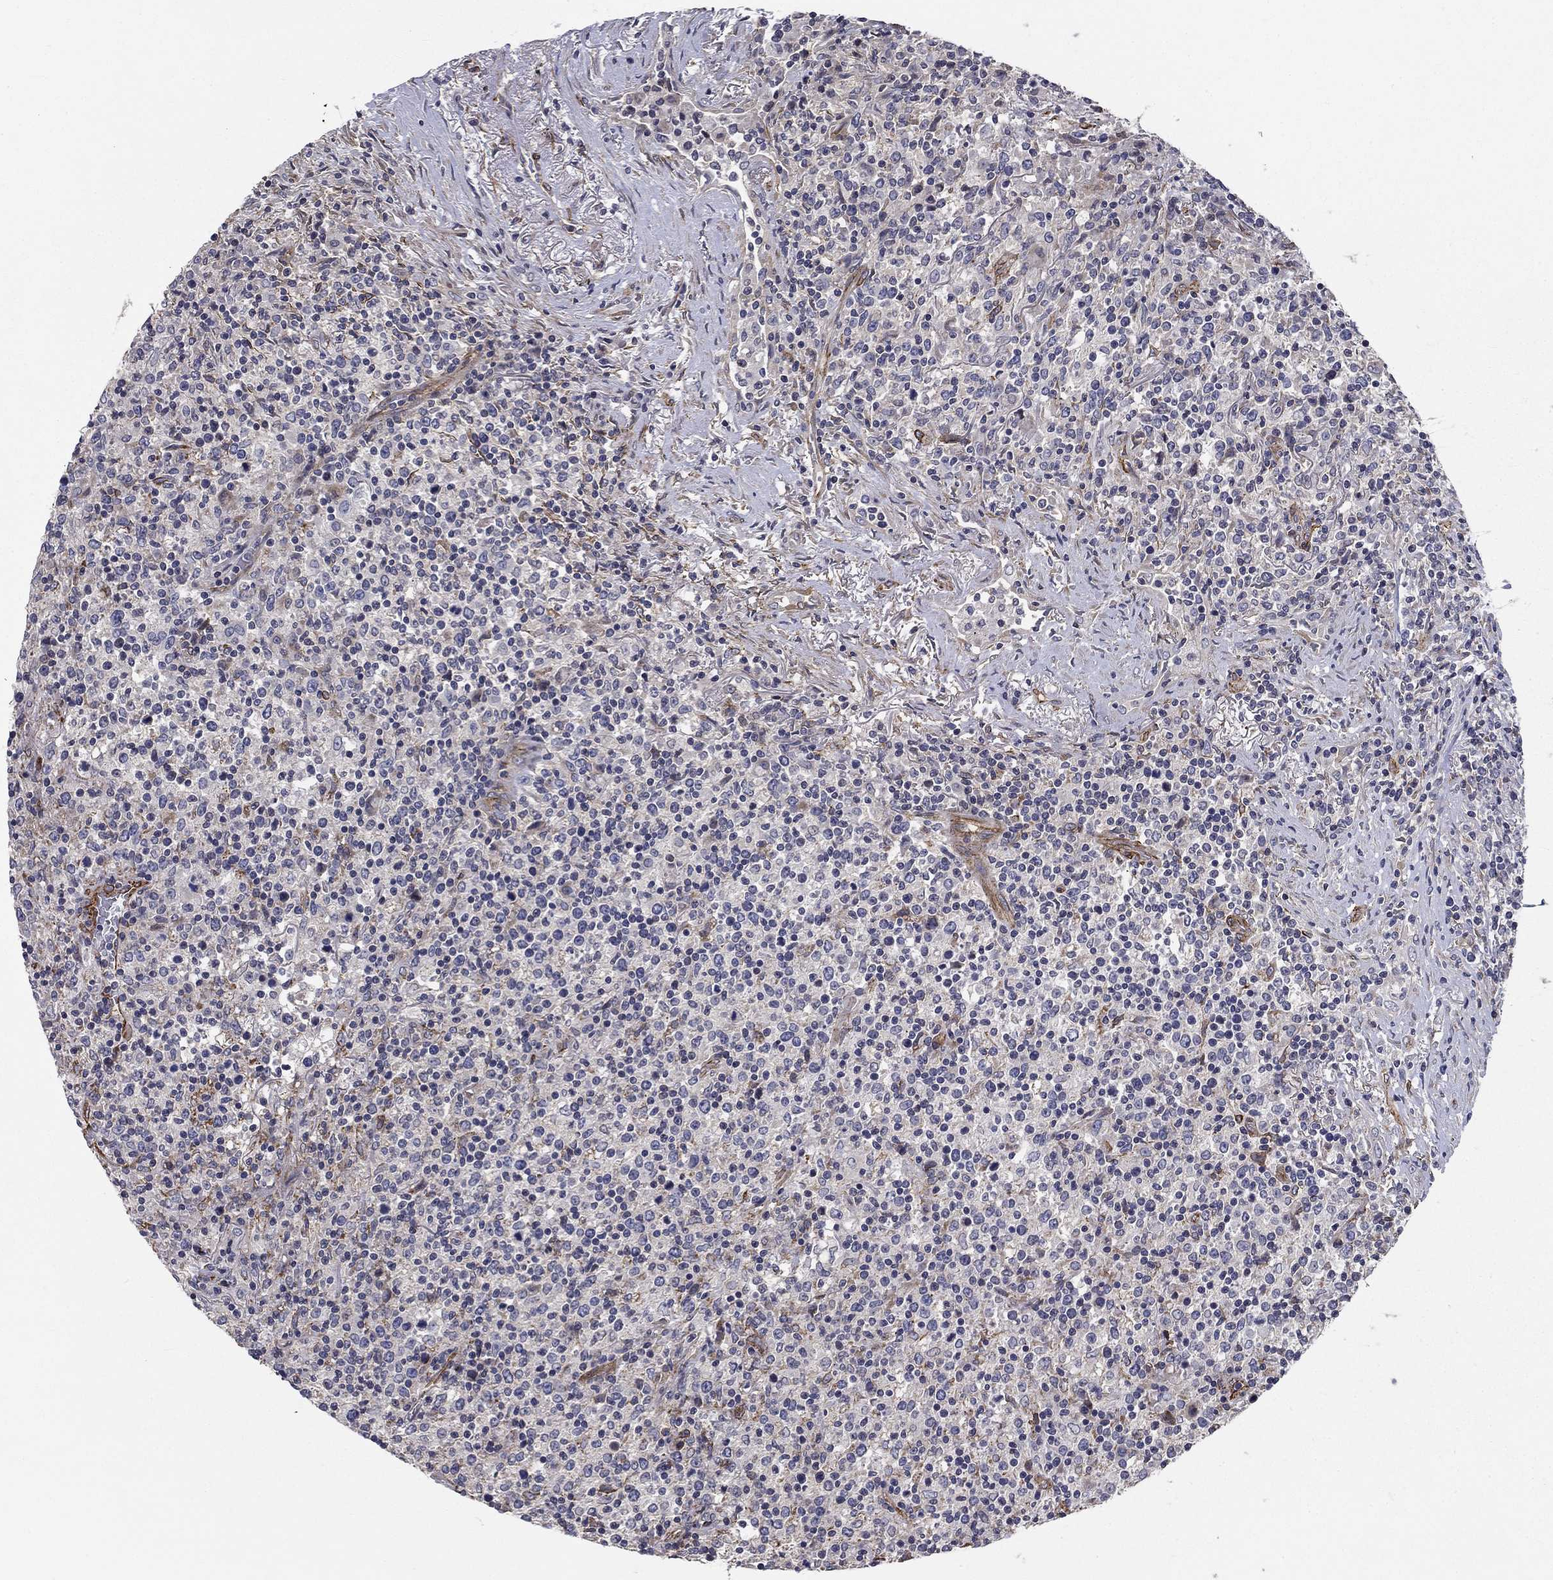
{"staining": {"intensity": "negative", "quantity": "none", "location": "none"}, "tissue": "lymphoma", "cell_type": "Tumor cells", "image_type": "cancer", "snomed": [{"axis": "morphology", "description": "Malignant lymphoma, non-Hodgkin's type, High grade"}, {"axis": "topography", "description": "Lung"}], "caption": "Immunohistochemical staining of lymphoma exhibits no significant positivity in tumor cells.", "gene": "SYNC", "patient": {"sex": "male", "age": 79}}